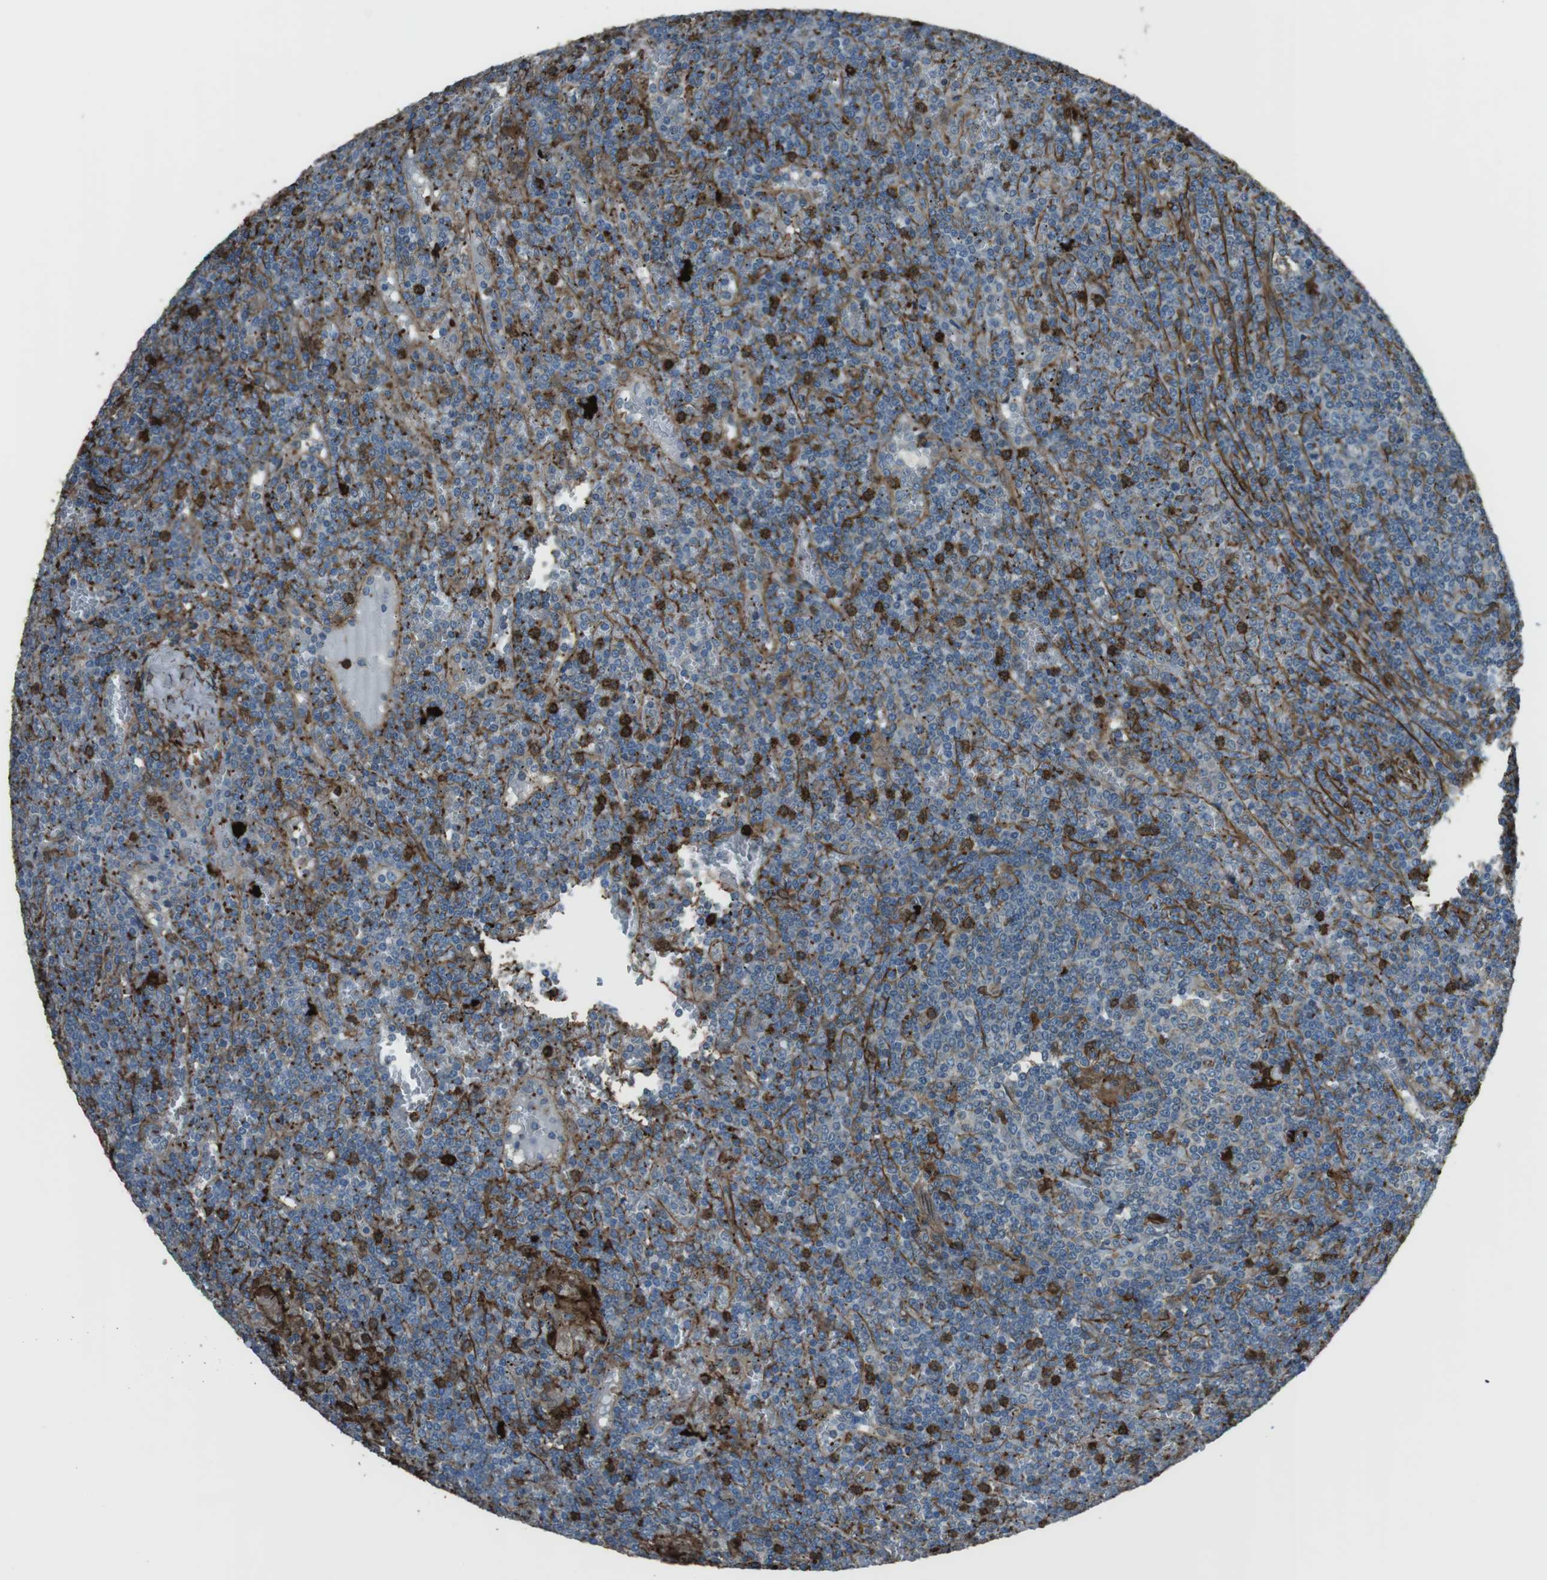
{"staining": {"intensity": "negative", "quantity": "none", "location": "none"}, "tissue": "lymphoma", "cell_type": "Tumor cells", "image_type": "cancer", "snomed": [{"axis": "morphology", "description": "Malignant lymphoma, non-Hodgkin's type, Low grade"}, {"axis": "topography", "description": "Spleen"}], "caption": "Lymphoma stained for a protein using immunohistochemistry reveals no staining tumor cells.", "gene": "SFT2D1", "patient": {"sex": "female", "age": 19}}